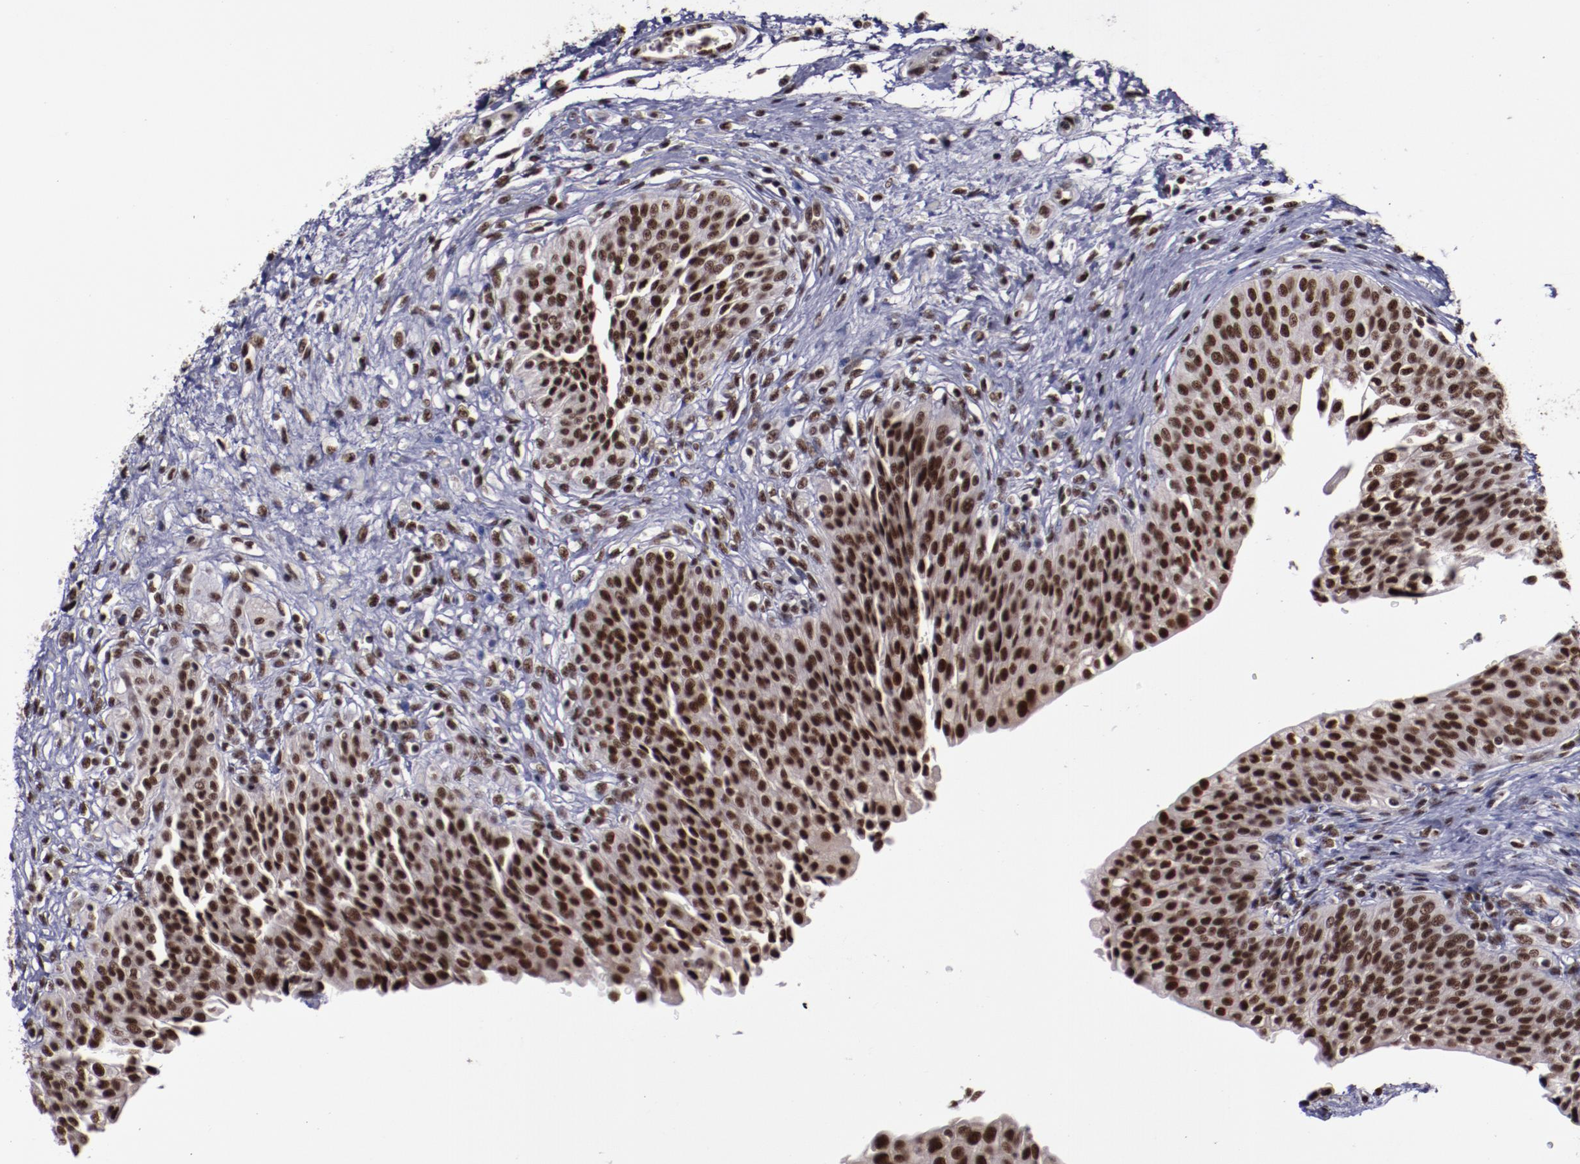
{"staining": {"intensity": "strong", "quantity": ">75%", "location": "nuclear"}, "tissue": "urinary bladder", "cell_type": "Urothelial cells", "image_type": "normal", "snomed": [{"axis": "morphology", "description": "Normal tissue, NOS"}, {"axis": "topography", "description": "Smooth muscle"}, {"axis": "topography", "description": "Urinary bladder"}], "caption": "This photomicrograph demonstrates immunohistochemistry staining of unremarkable urinary bladder, with high strong nuclear expression in about >75% of urothelial cells.", "gene": "ERH", "patient": {"sex": "male", "age": 35}}